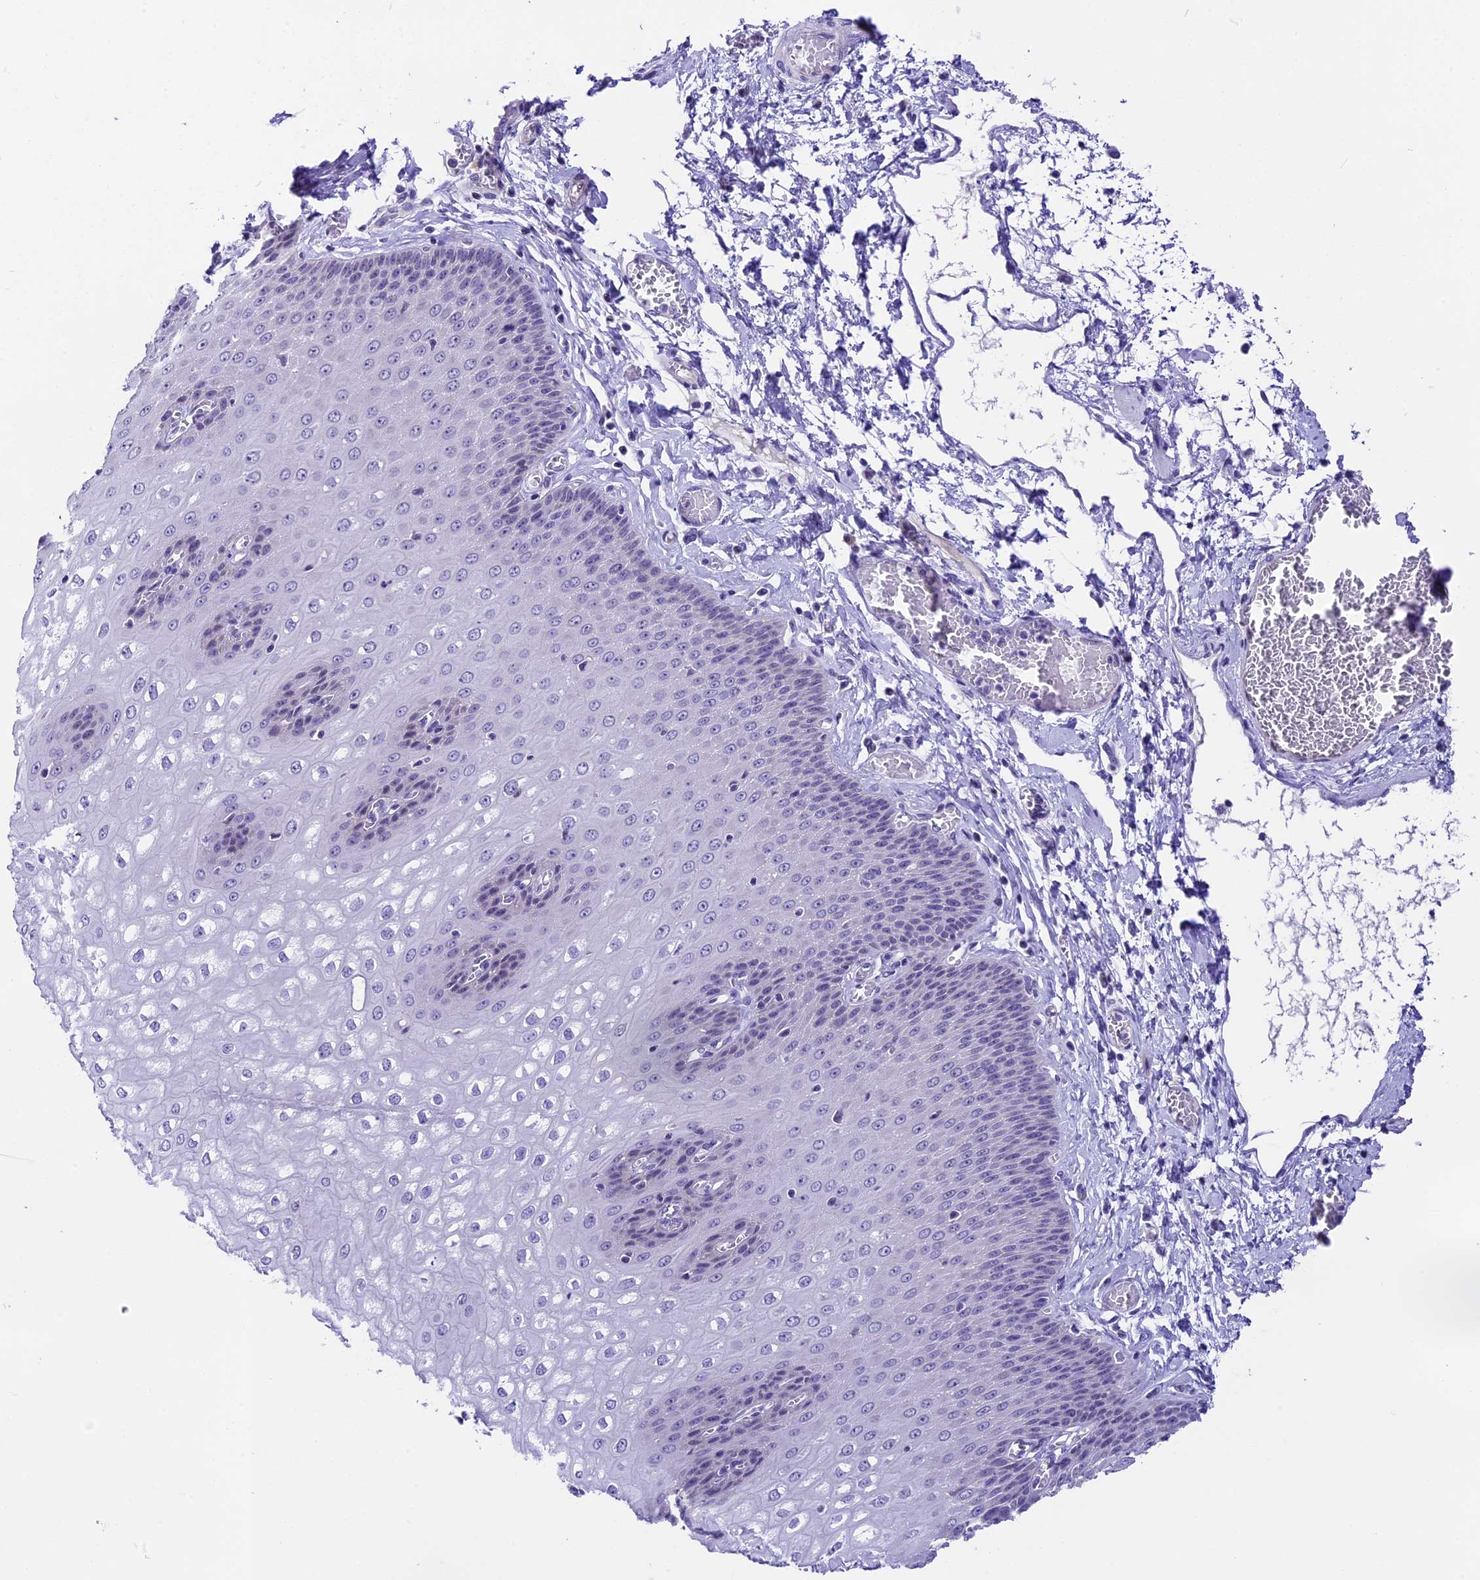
{"staining": {"intensity": "negative", "quantity": "none", "location": "none"}, "tissue": "esophagus", "cell_type": "Squamous epithelial cells", "image_type": "normal", "snomed": [{"axis": "morphology", "description": "Normal tissue, NOS"}, {"axis": "topography", "description": "Esophagus"}], "caption": "The immunohistochemistry histopathology image has no significant staining in squamous epithelial cells of esophagus.", "gene": "PRR15", "patient": {"sex": "male", "age": 60}}